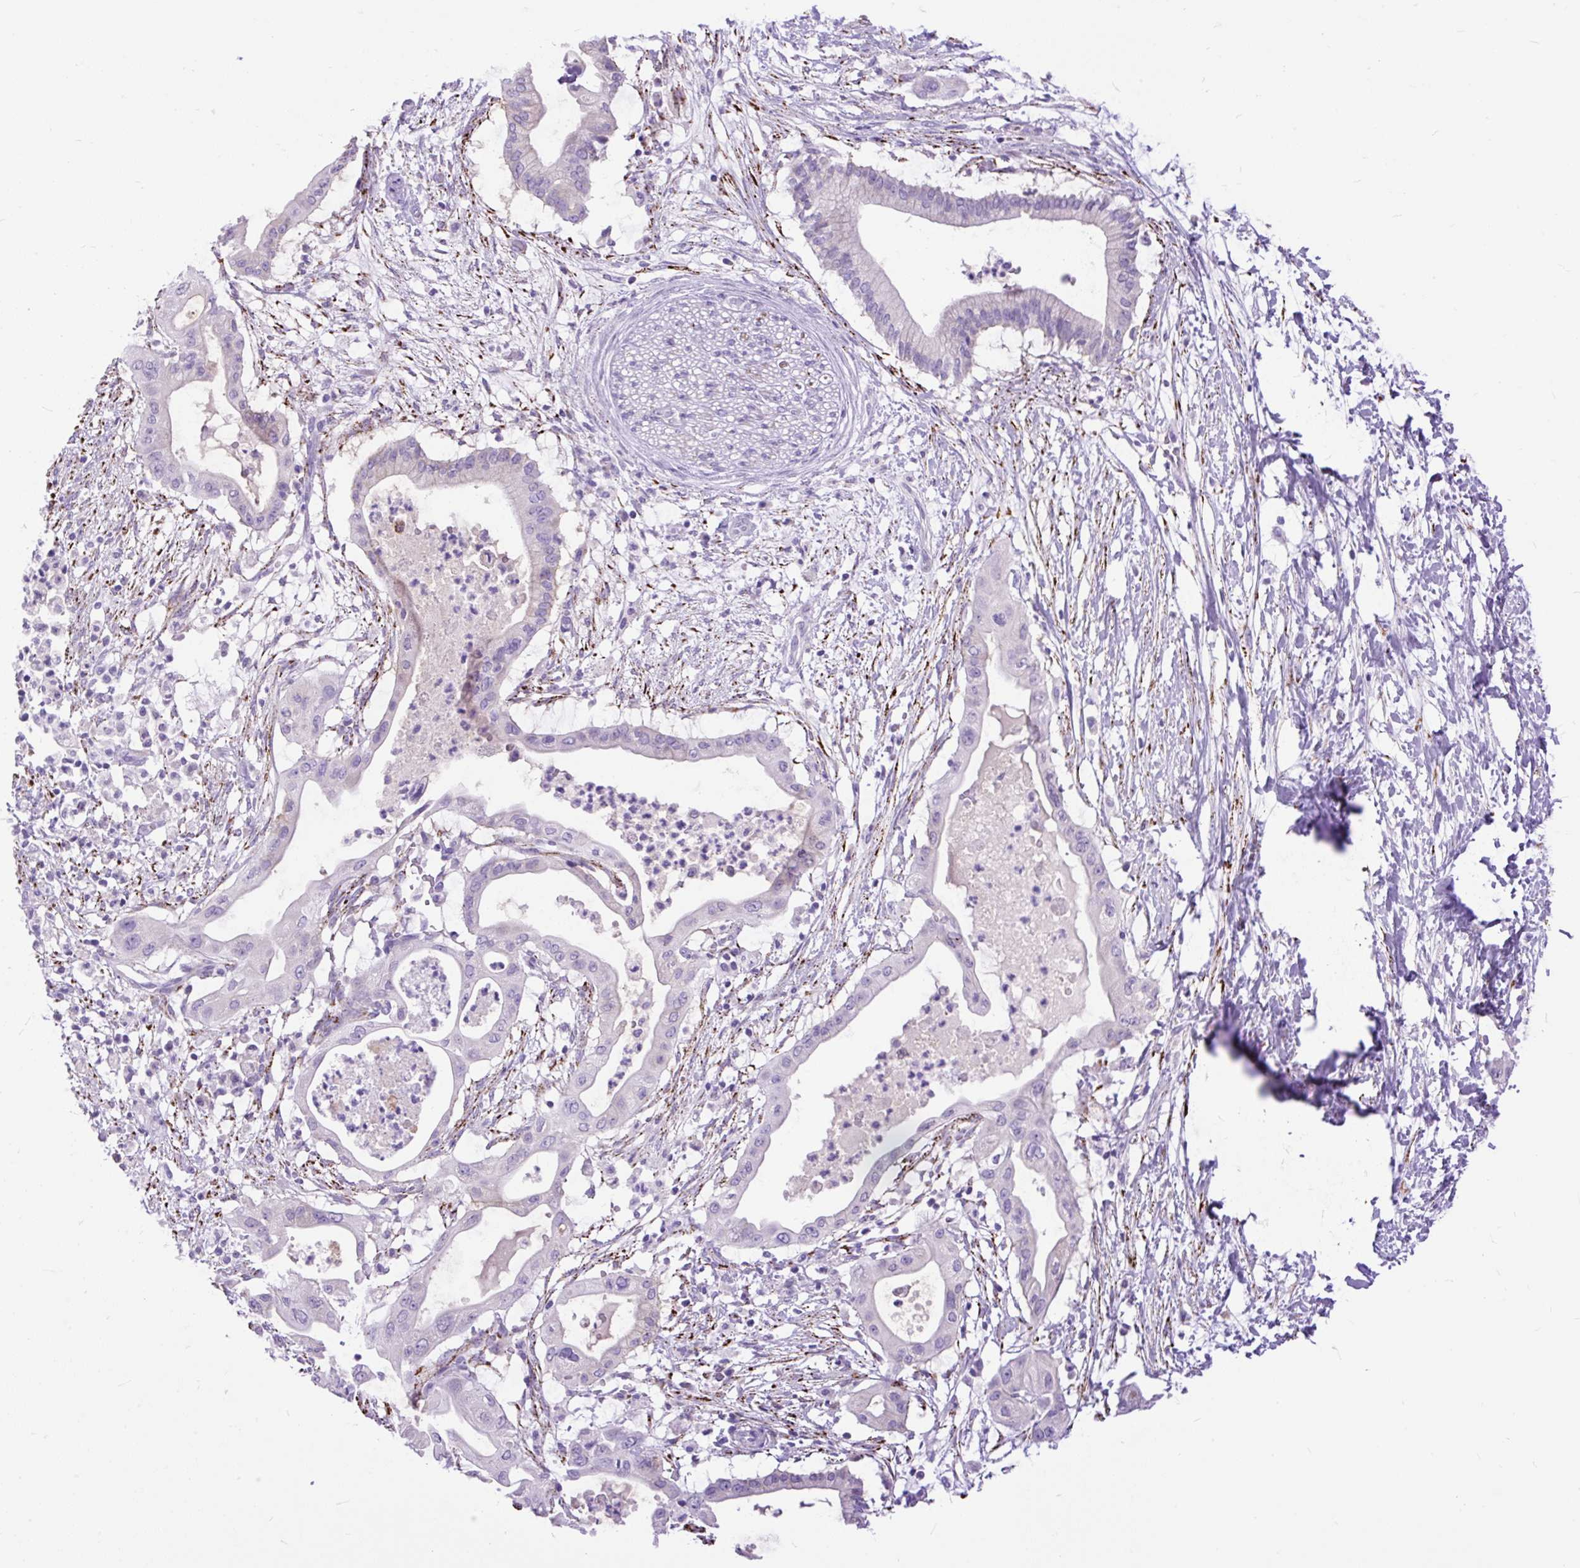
{"staining": {"intensity": "negative", "quantity": "none", "location": "none"}, "tissue": "pancreatic cancer", "cell_type": "Tumor cells", "image_type": "cancer", "snomed": [{"axis": "morphology", "description": "Adenocarcinoma, NOS"}, {"axis": "topography", "description": "Pancreas"}], "caption": "The histopathology image displays no significant expression in tumor cells of adenocarcinoma (pancreatic).", "gene": "ZNF256", "patient": {"sex": "male", "age": 68}}